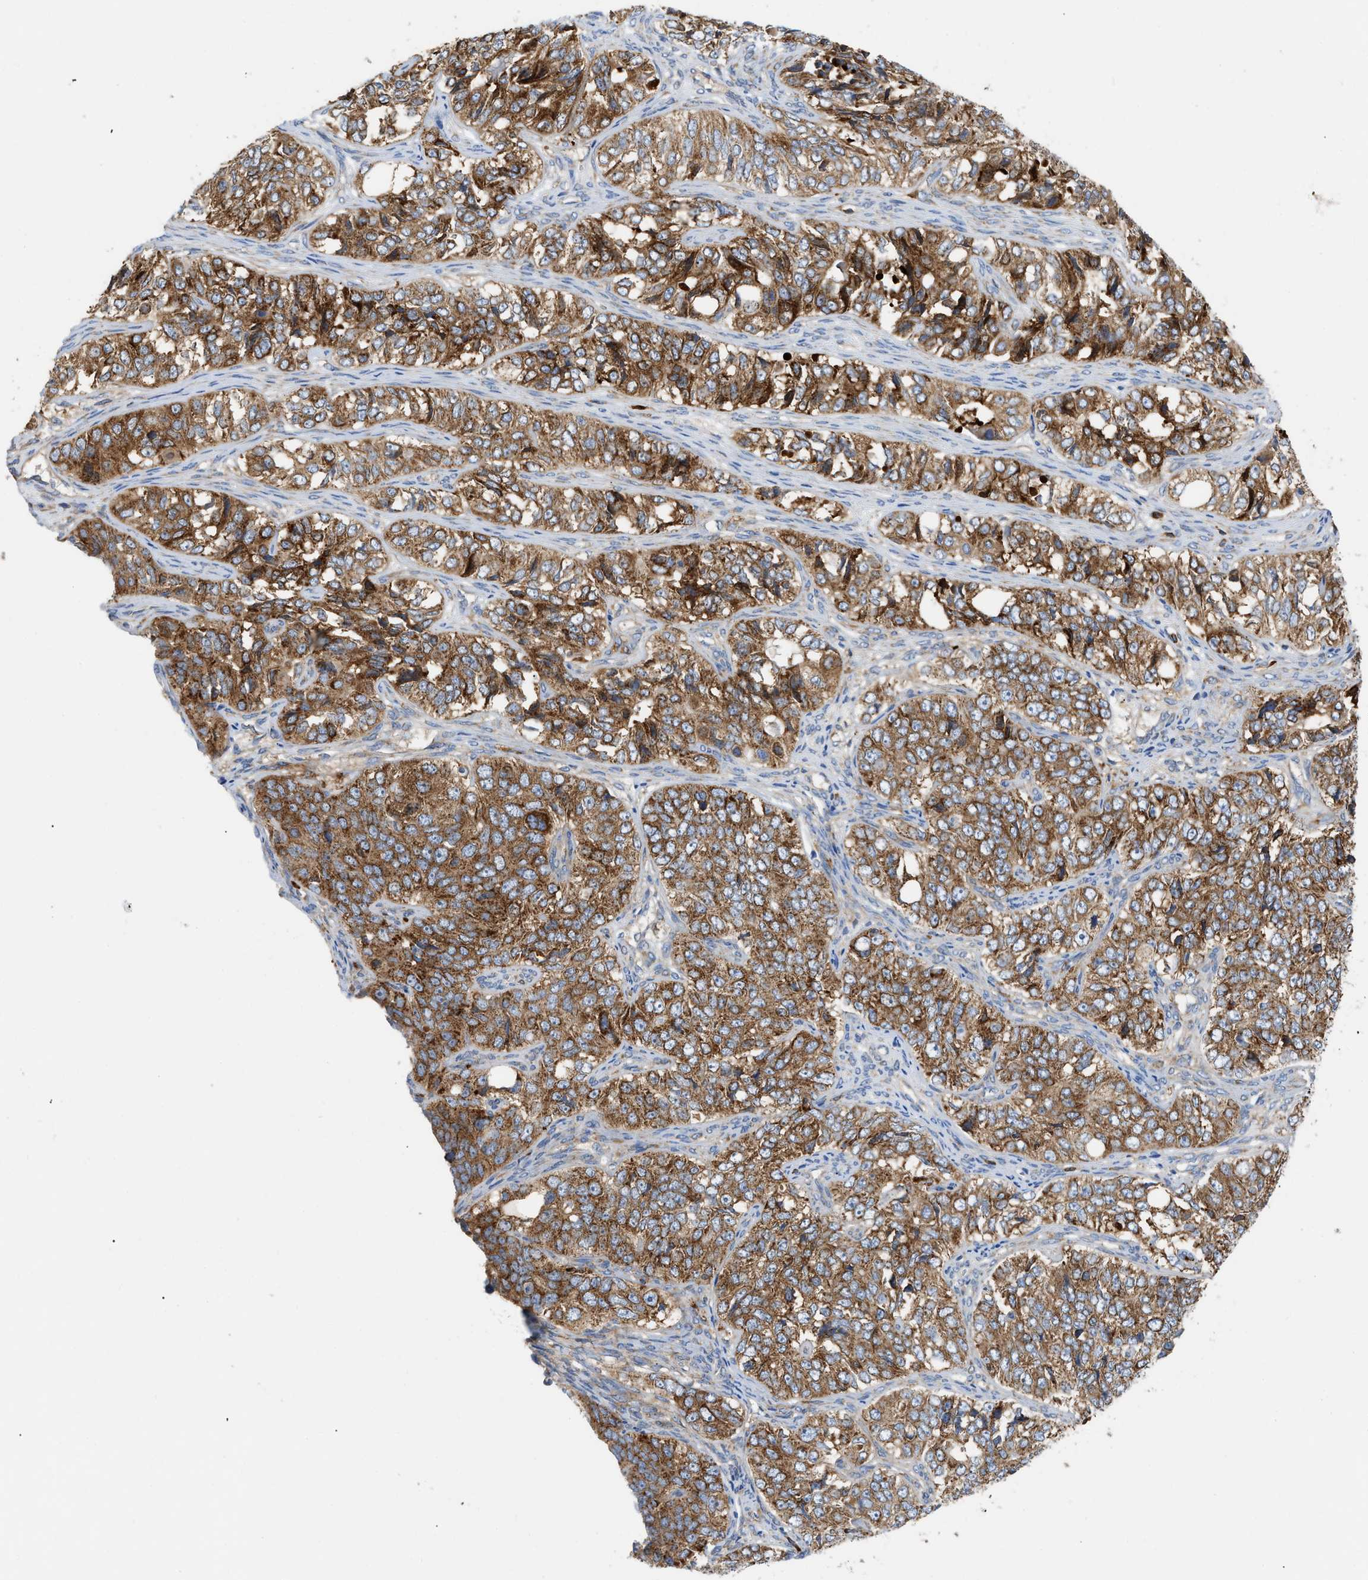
{"staining": {"intensity": "moderate", "quantity": ">75%", "location": "cytoplasmic/membranous"}, "tissue": "ovarian cancer", "cell_type": "Tumor cells", "image_type": "cancer", "snomed": [{"axis": "morphology", "description": "Carcinoma, endometroid"}, {"axis": "topography", "description": "Ovary"}], "caption": "Moderate cytoplasmic/membranous protein staining is identified in about >75% of tumor cells in endometroid carcinoma (ovarian).", "gene": "GPAT4", "patient": {"sex": "female", "age": 51}}